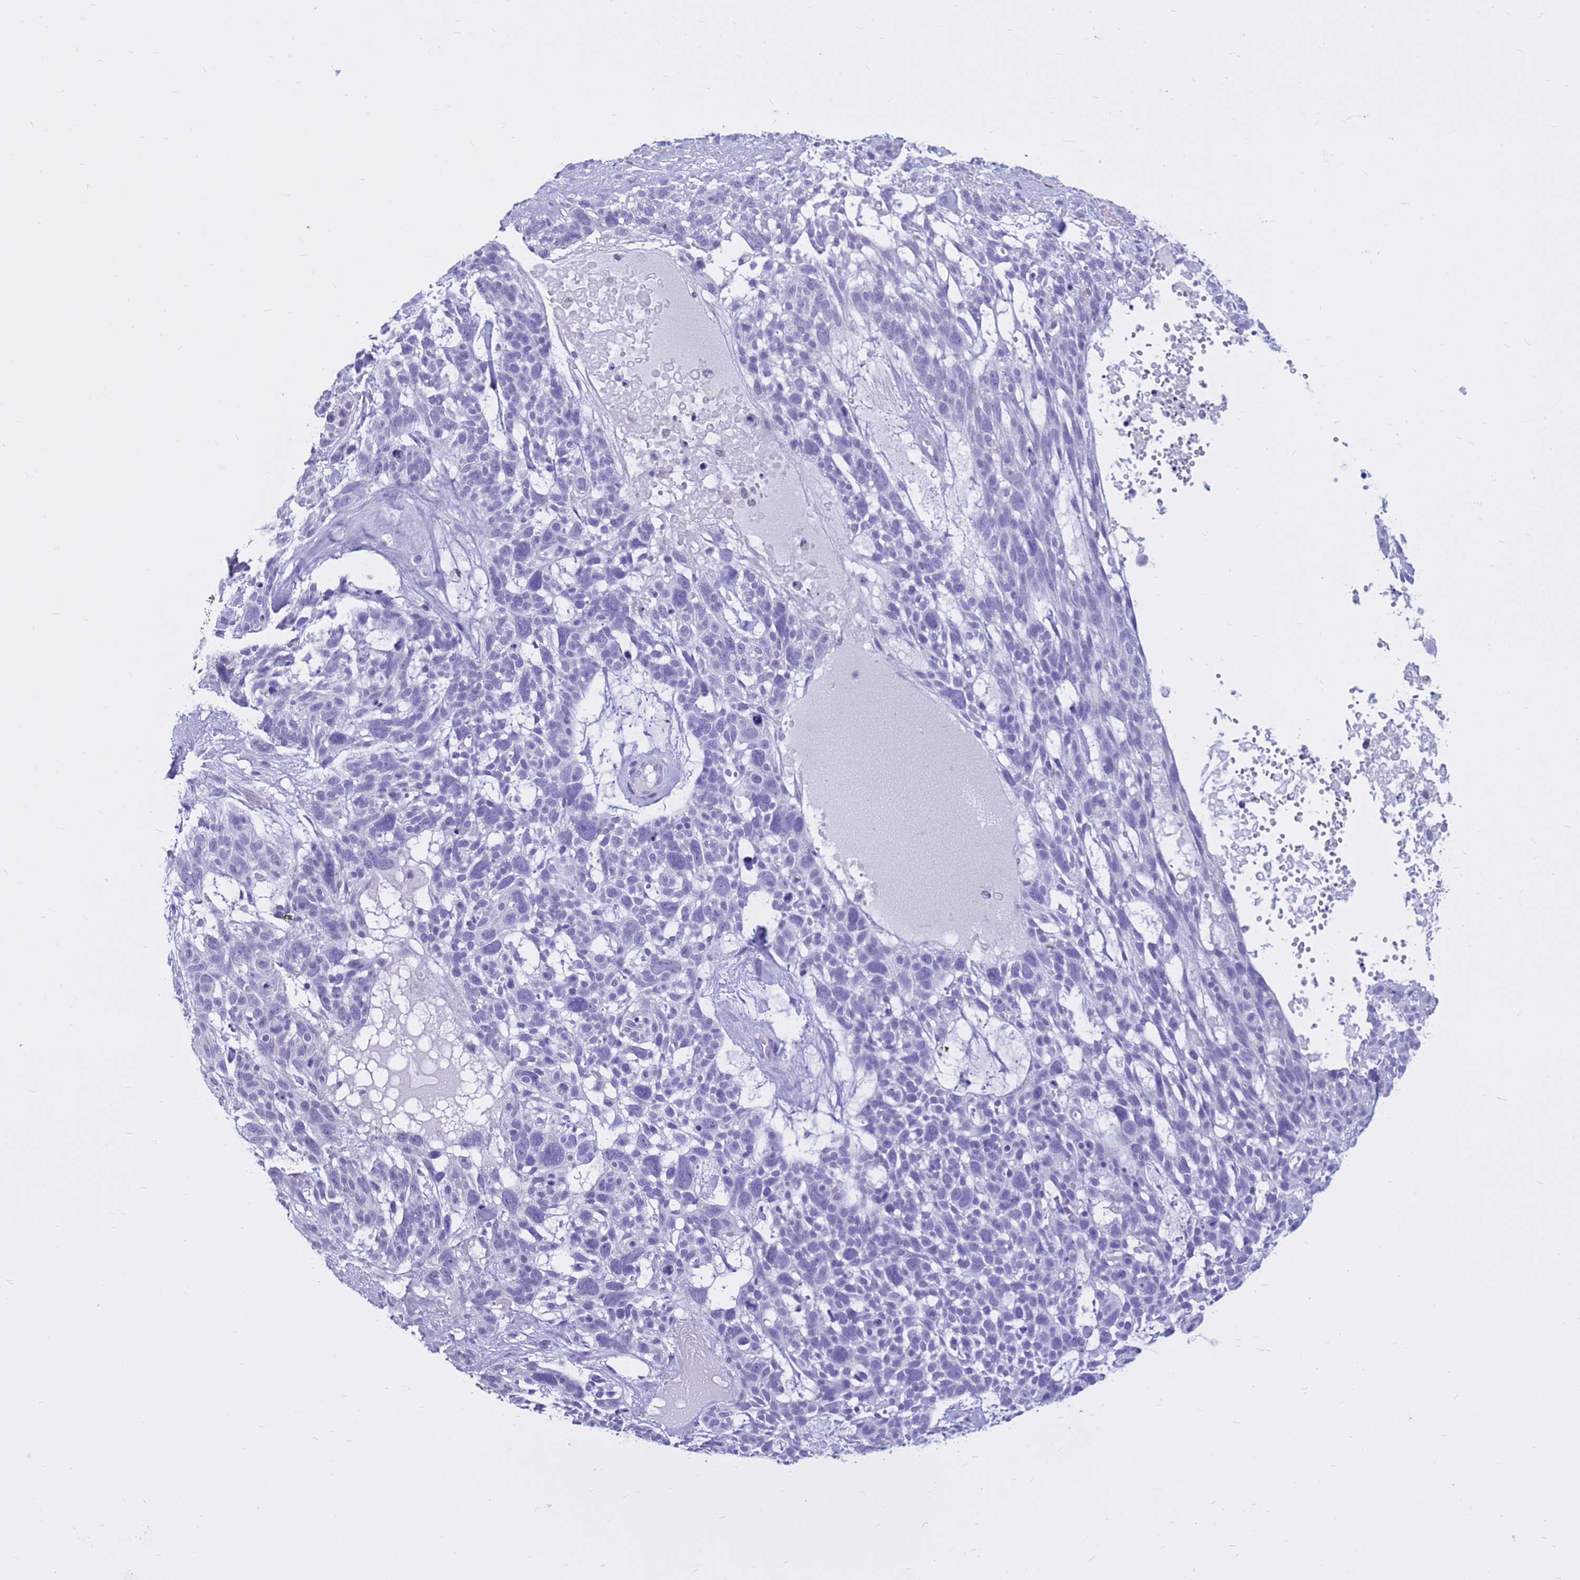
{"staining": {"intensity": "negative", "quantity": "none", "location": "none"}, "tissue": "skin cancer", "cell_type": "Tumor cells", "image_type": "cancer", "snomed": [{"axis": "morphology", "description": "Basal cell carcinoma"}, {"axis": "topography", "description": "Skin"}], "caption": "A high-resolution photomicrograph shows immunohistochemistry (IHC) staining of skin cancer, which shows no significant staining in tumor cells.", "gene": "CDK2AP2", "patient": {"sex": "male", "age": 88}}